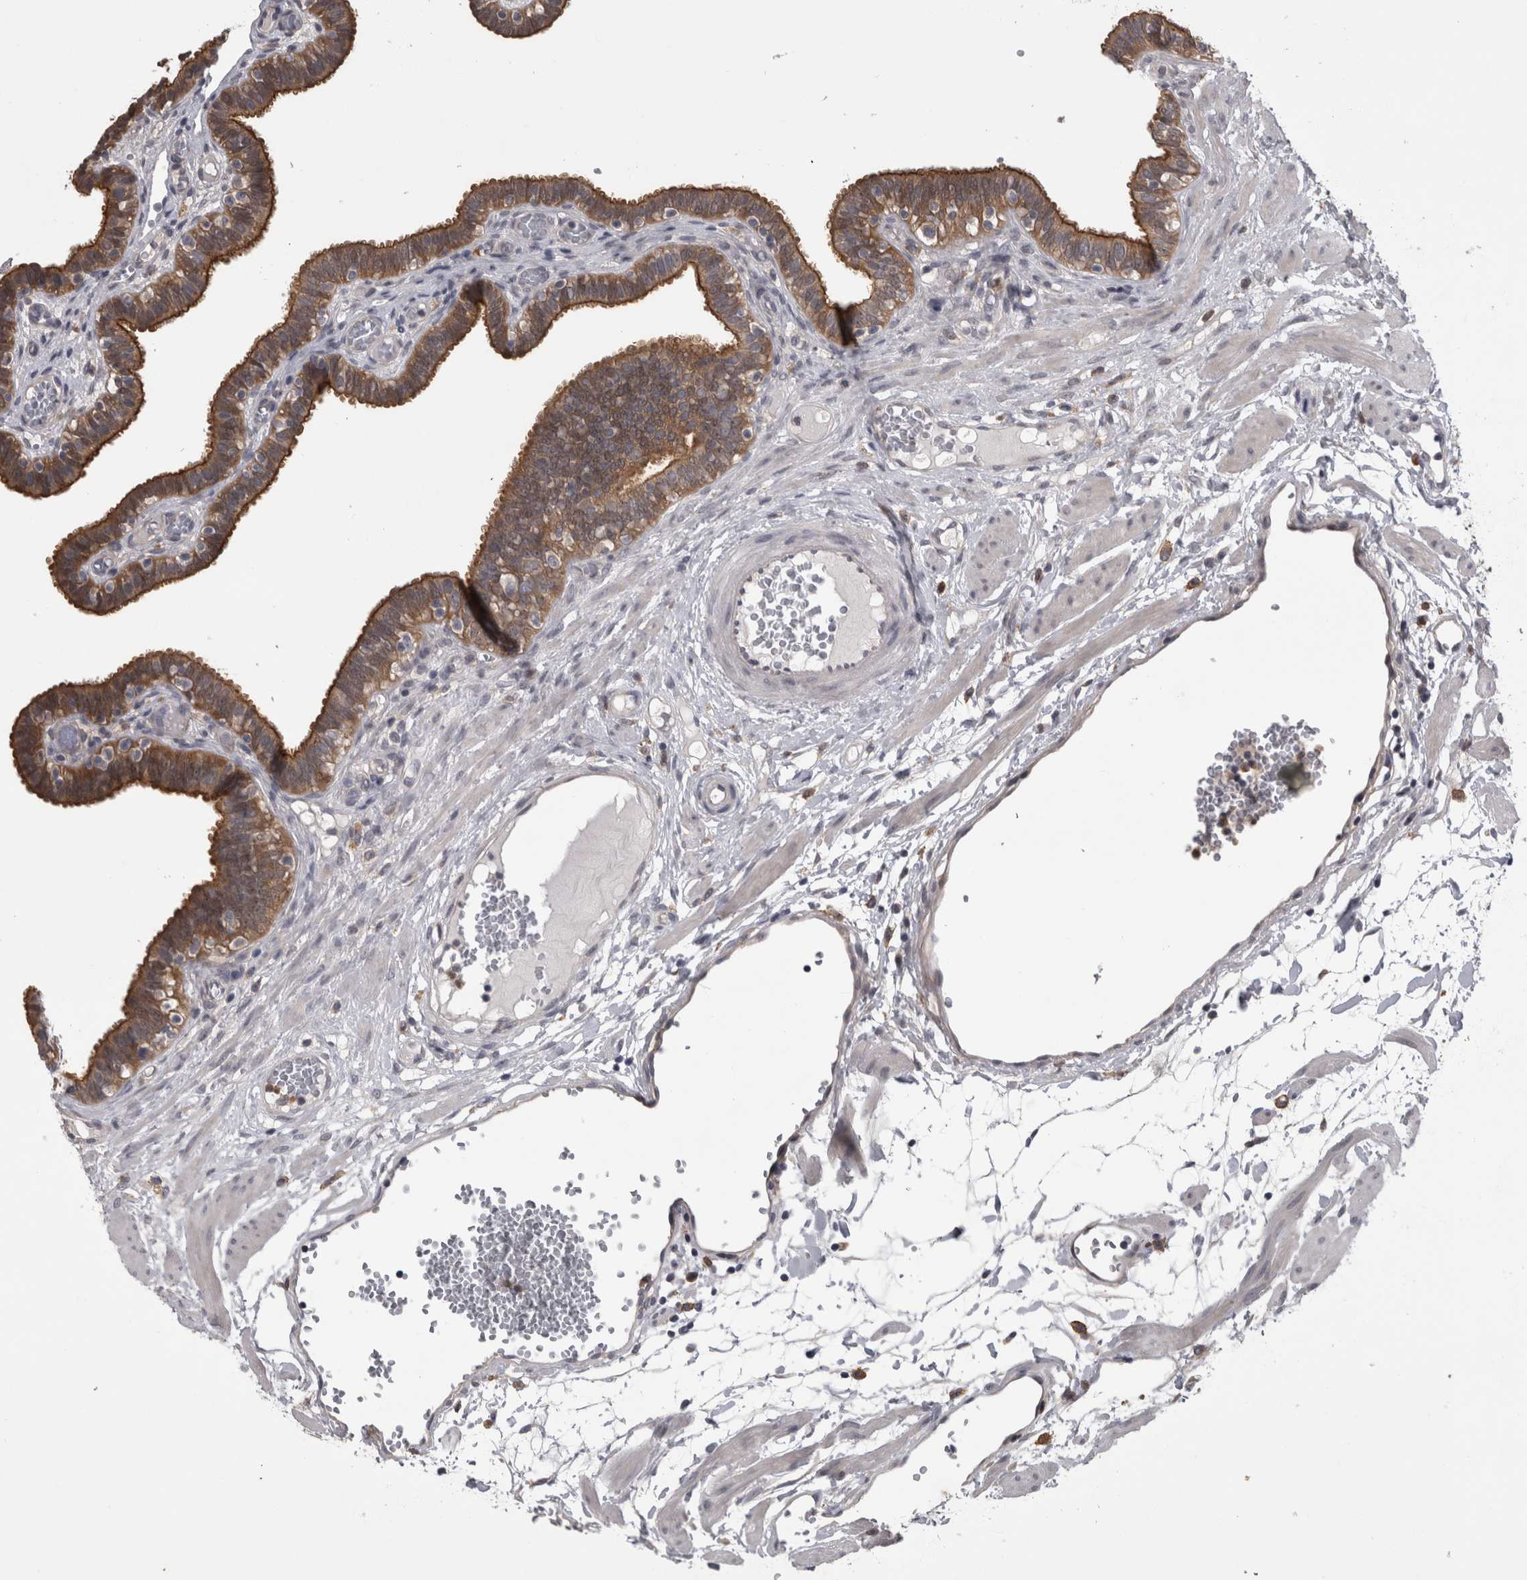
{"staining": {"intensity": "strong", "quantity": ">75%", "location": "cytoplasmic/membranous"}, "tissue": "fallopian tube", "cell_type": "Glandular cells", "image_type": "normal", "snomed": [{"axis": "morphology", "description": "Normal tissue, NOS"}, {"axis": "topography", "description": "Fallopian tube"}, {"axis": "topography", "description": "Placenta"}], "caption": "Immunohistochemical staining of unremarkable human fallopian tube displays >75% levels of strong cytoplasmic/membranous protein positivity in about >75% of glandular cells.", "gene": "PRKCI", "patient": {"sex": "female", "age": 32}}